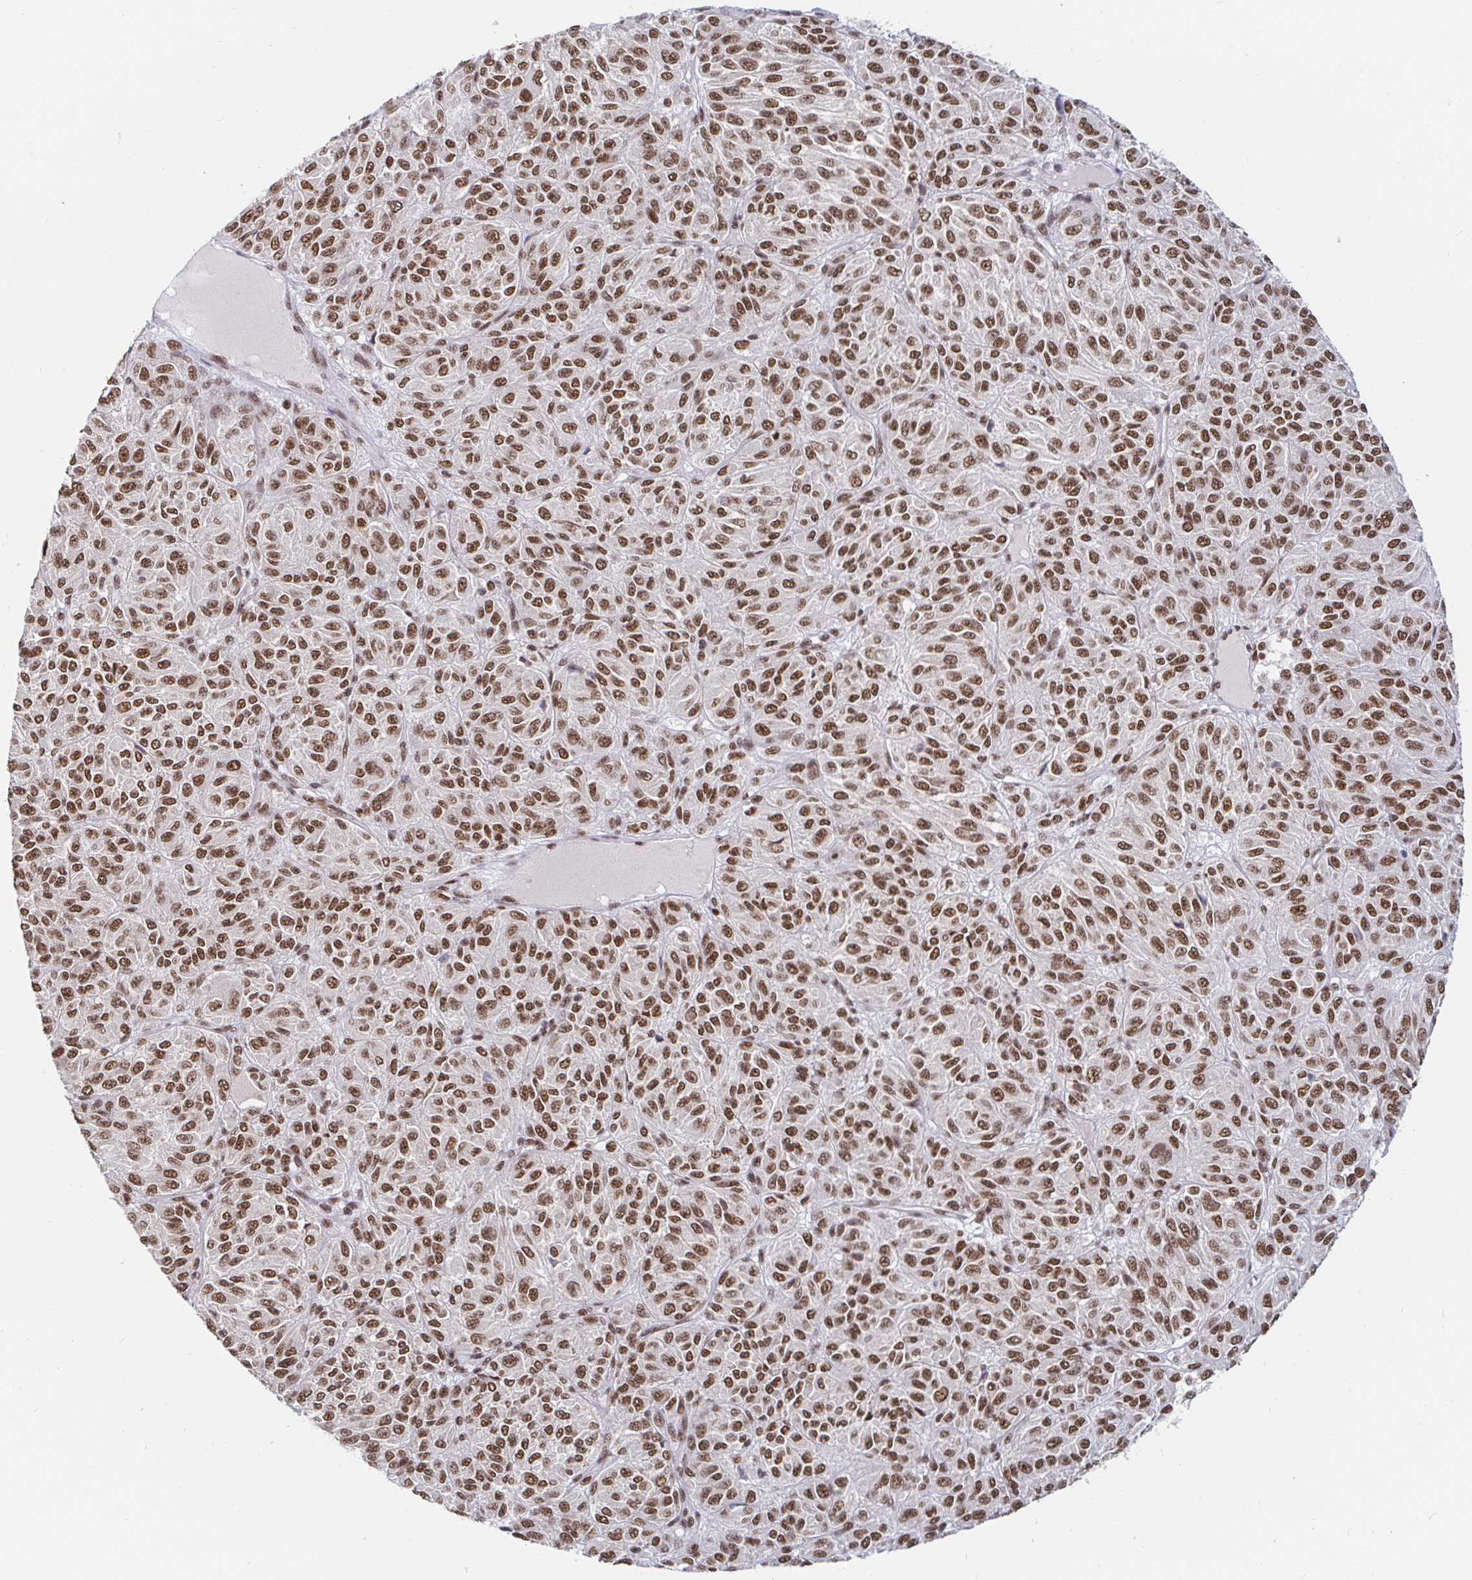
{"staining": {"intensity": "moderate", "quantity": ">75%", "location": "nuclear"}, "tissue": "melanoma", "cell_type": "Tumor cells", "image_type": "cancer", "snomed": [{"axis": "morphology", "description": "Malignant melanoma, Metastatic site"}, {"axis": "topography", "description": "Brain"}], "caption": "Immunohistochemical staining of melanoma displays moderate nuclear protein positivity in about >75% of tumor cells. (brown staining indicates protein expression, while blue staining denotes nuclei).", "gene": "RBMX", "patient": {"sex": "female", "age": 56}}